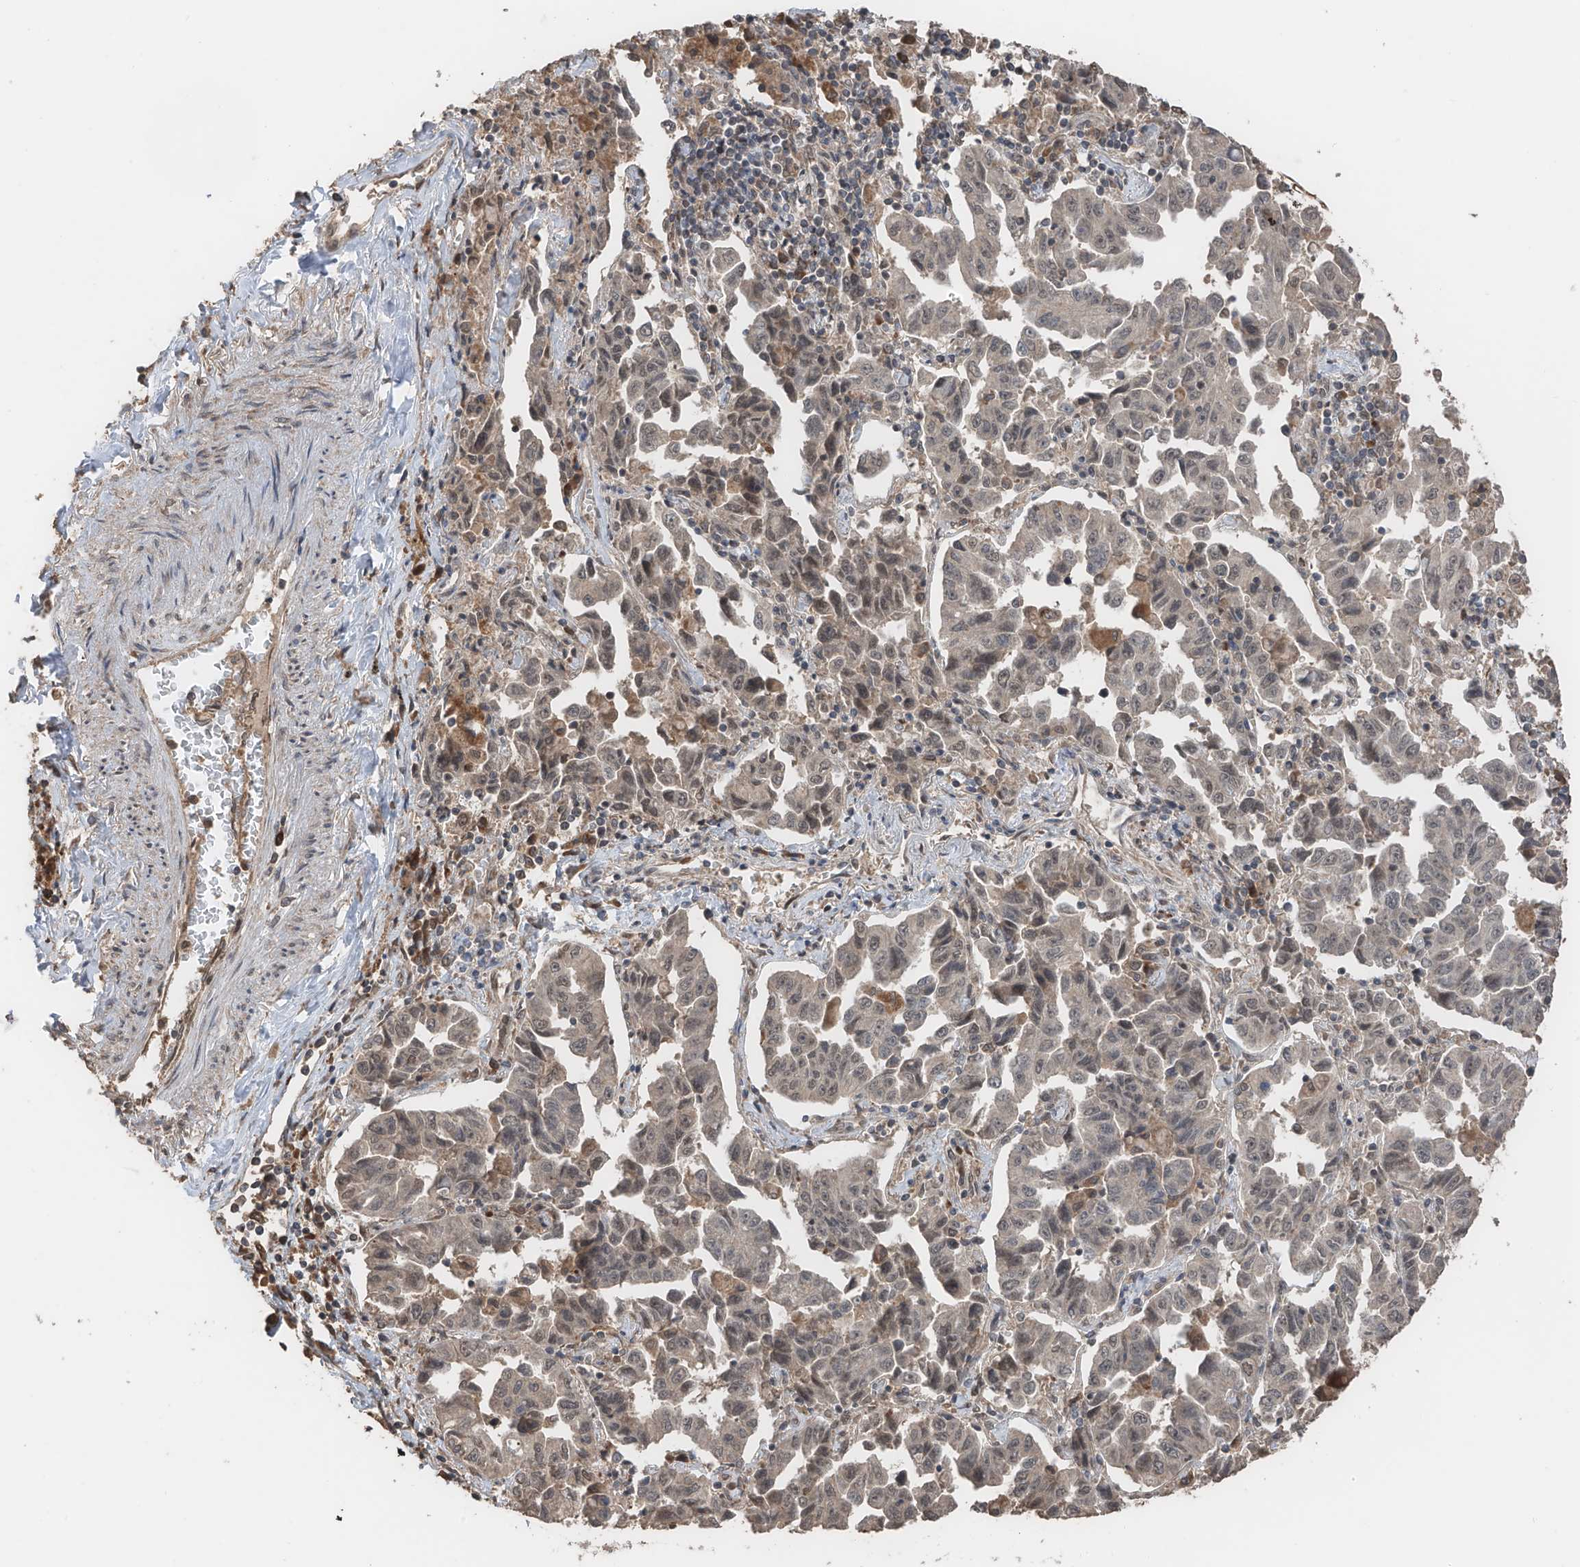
{"staining": {"intensity": "weak", "quantity": "25%-75%", "location": "nuclear"}, "tissue": "lung cancer", "cell_type": "Tumor cells", "image_type": "cancer", "snomed": [{"axis": "morphology", "description": "Adenocarcinoma, NOS"}, {"axis": "topography", "description": "Lung"}], "caption": "Immunohistochemical staining of adenocarcinoma (lung) demonstrates low levels of weak nuclear protein expression in approximately 25%-75% of tumor cells.", "gene": "FAM135A", "patient": {"sex": "female", "age": 51}}